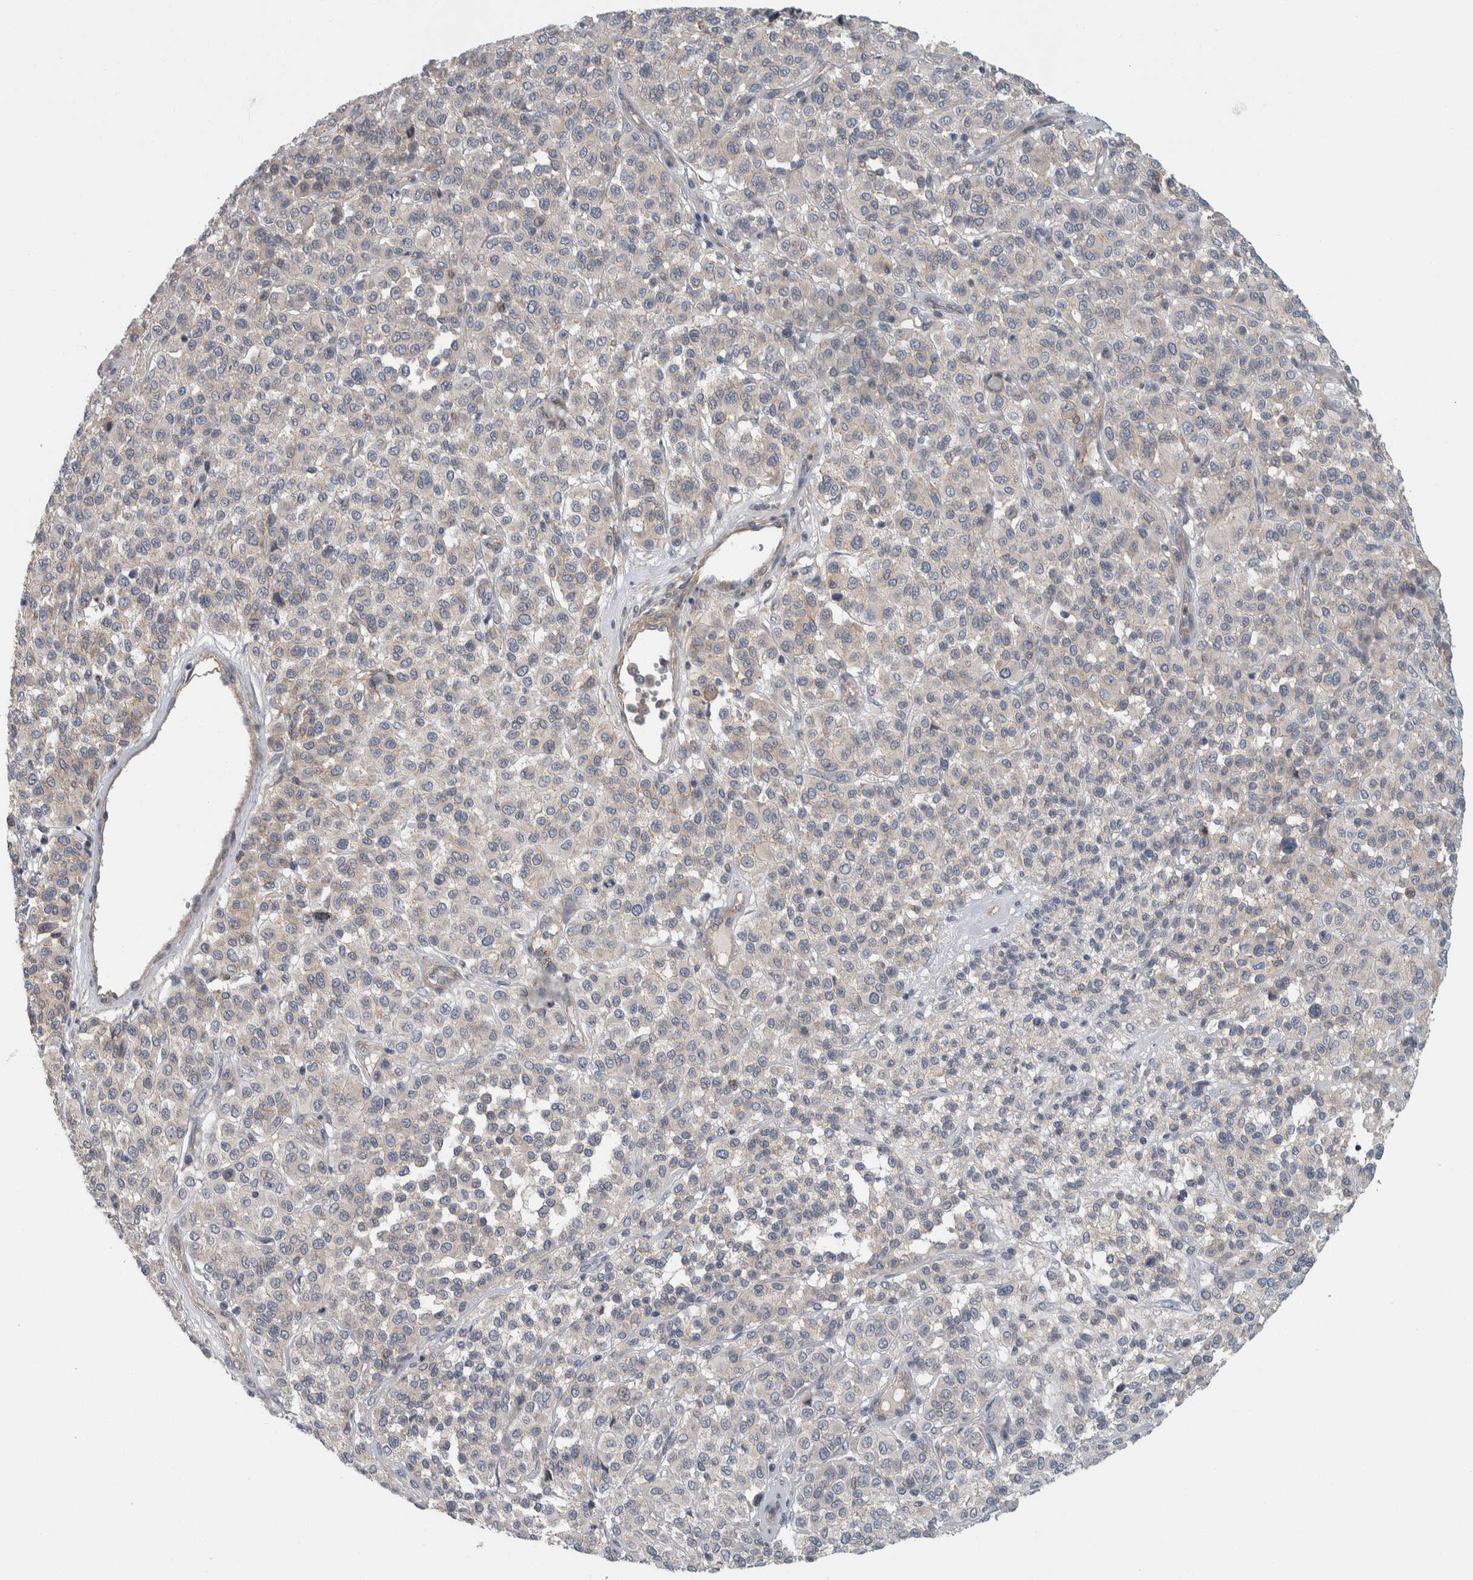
{"staining": {"intensity": "negative", "quantity": "none", "location": "none"}, "tissue": "melanoma", "cell_type": "Tumor cells", "image_type": "cancer", "snomed": [{"axis": "morphology", "description": "Malignant melanoma, Metastatic site"}, {"axis": "topography", "description": "Pancreas"}], "caption": "Immunohistochemistry image of melanoma stained for a protein (brown), which displays no positivity in tumor cells. (Stains: DAB (3,3'-diaminobenzidine) immunohistochemistry (IHC) with hematoxylin counter stain, Microscopy: brightfield microscopy at high magnification).", "gene": "KCNJ3", "patient": {"sex": "female", "age": 30}}